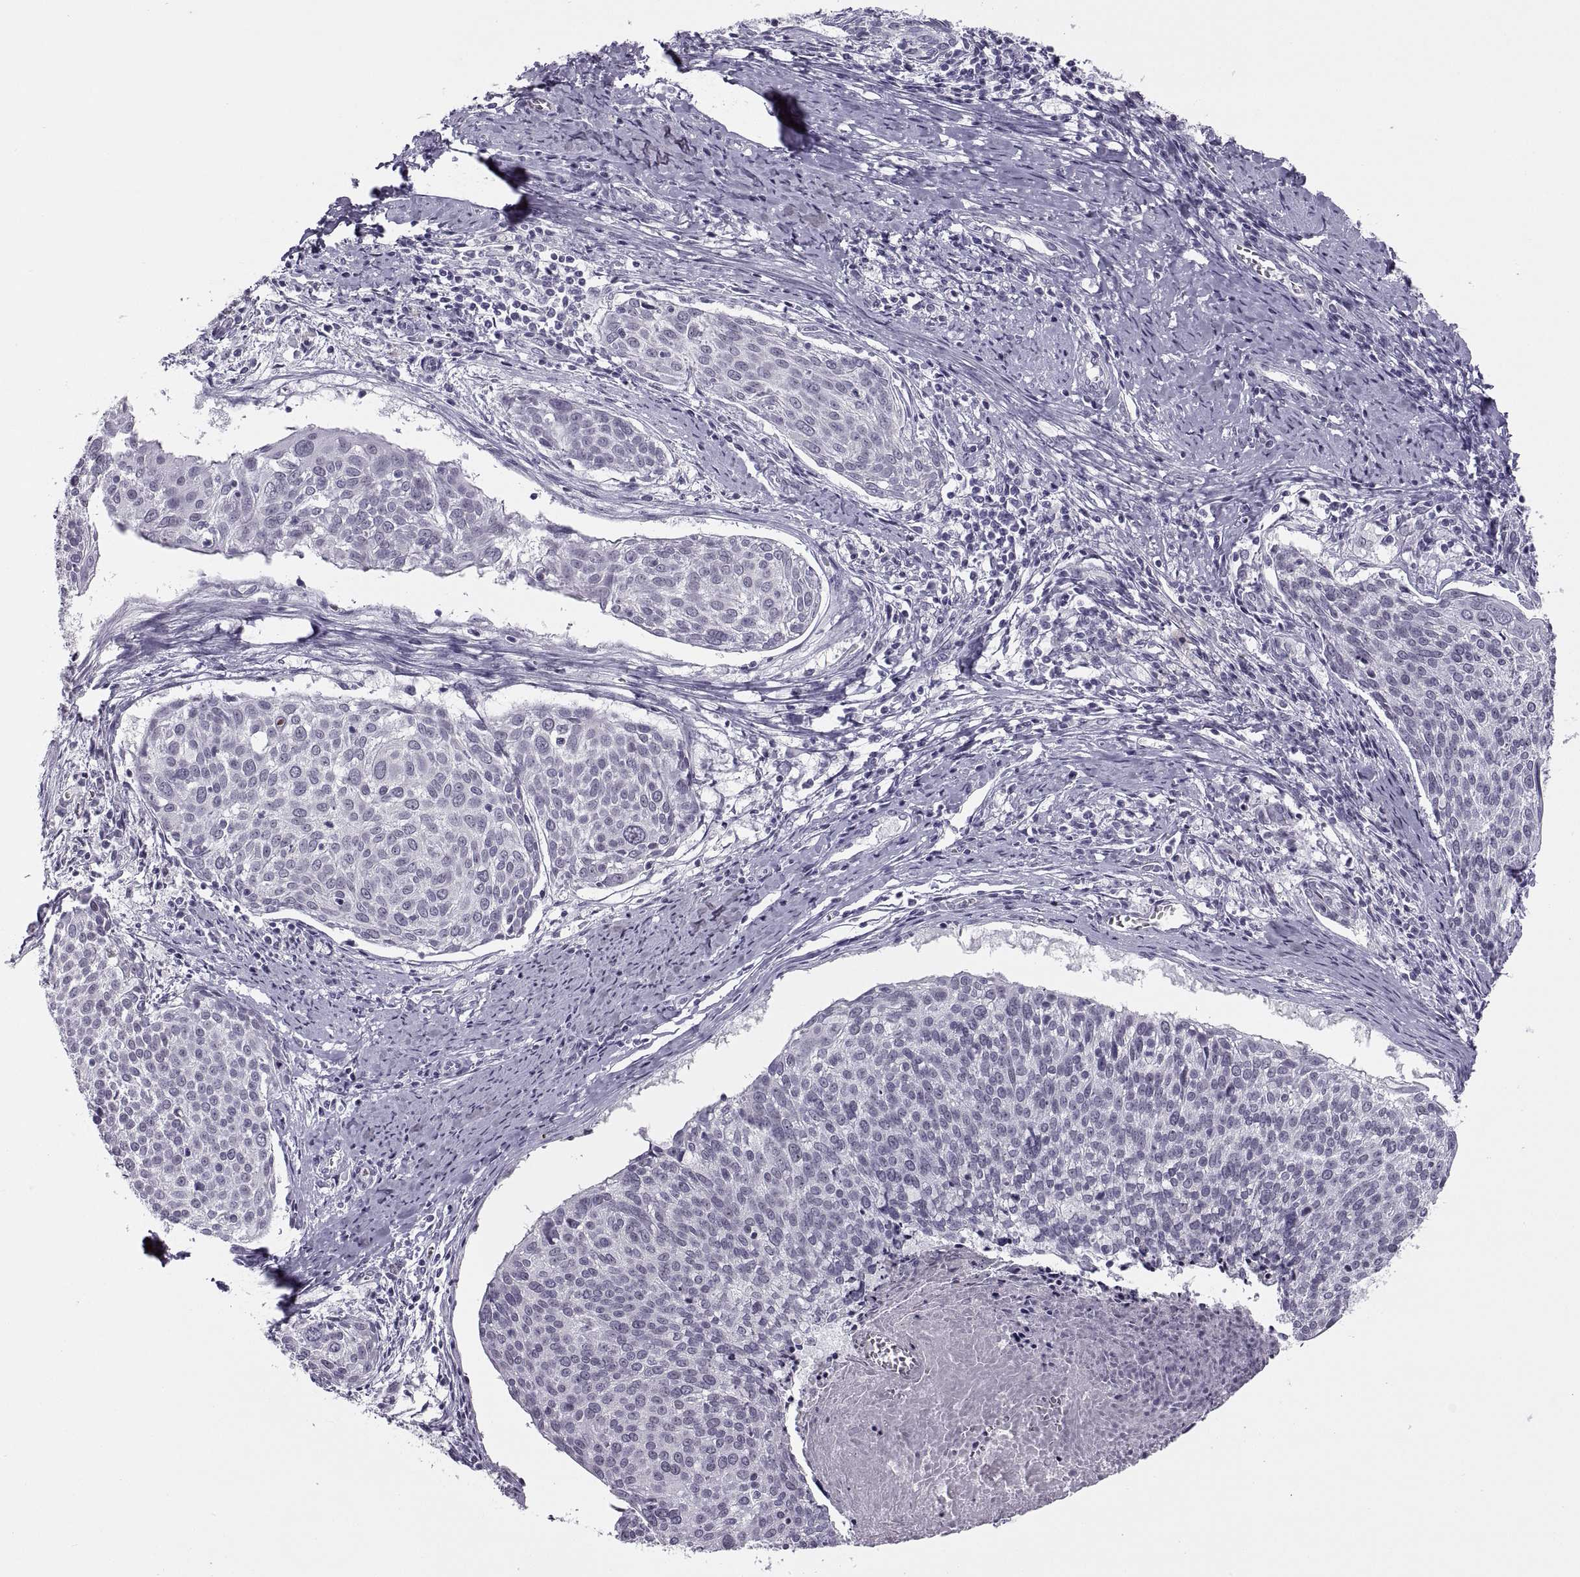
{"staining": {"intensity": "negative", "quantity": "none", "location": "none"}, "tissue": "cervical cancer", "cell_type": "Tumor cells", "image_type": "cancer", "snomed": [{"axis": "morphology", "description": "Squamous cell carcinoma, NOS"}, {"axis": "topography", "description": "Cervix"}], "caption": "This photomicrograph is of cervical cancer stained with immunohistochemistry to label a protein in brown with the nuclei are counter-stained blue. There is no expression in tumor cells.", "gene": "TBC1D3G", "patient": {"sex": "female", "age": 39}}